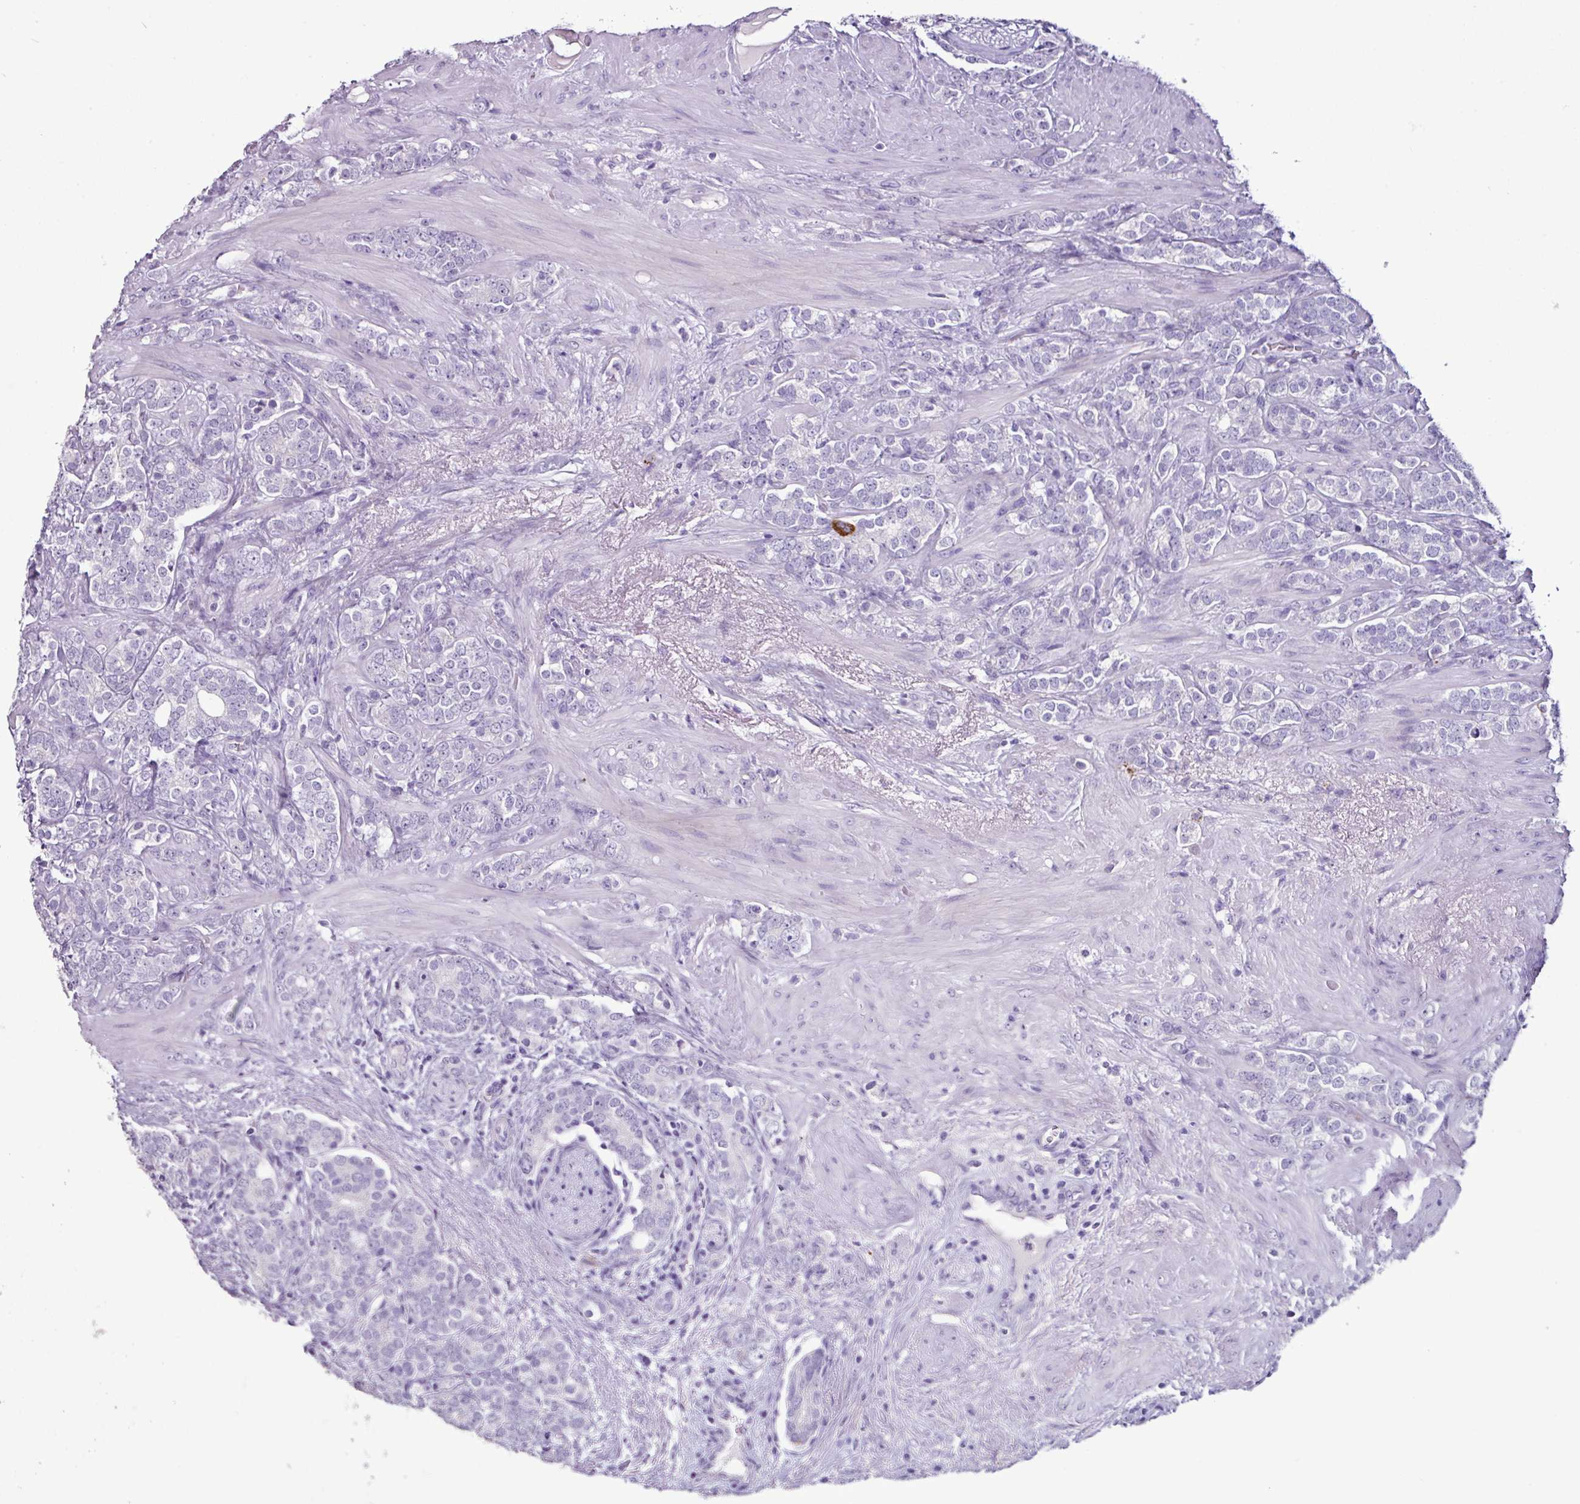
{"staining": {"intensity": "negative", "quantity": "none", "location": "none"}, "tissue": "prostate cancer", "cell_type": "Tumor cells", "image_type": "cancer", "snomed": [{"axis": "morphology", "description": "Adenocarcinoma, High grade"}, {"axis": "topography", "description": "Prostate"}], "caption": "Tumor cells are negative for brown protein staining in prostate cancer.", "gene": "GLP2R", "patient": {"sex": "male", "age": 64}}